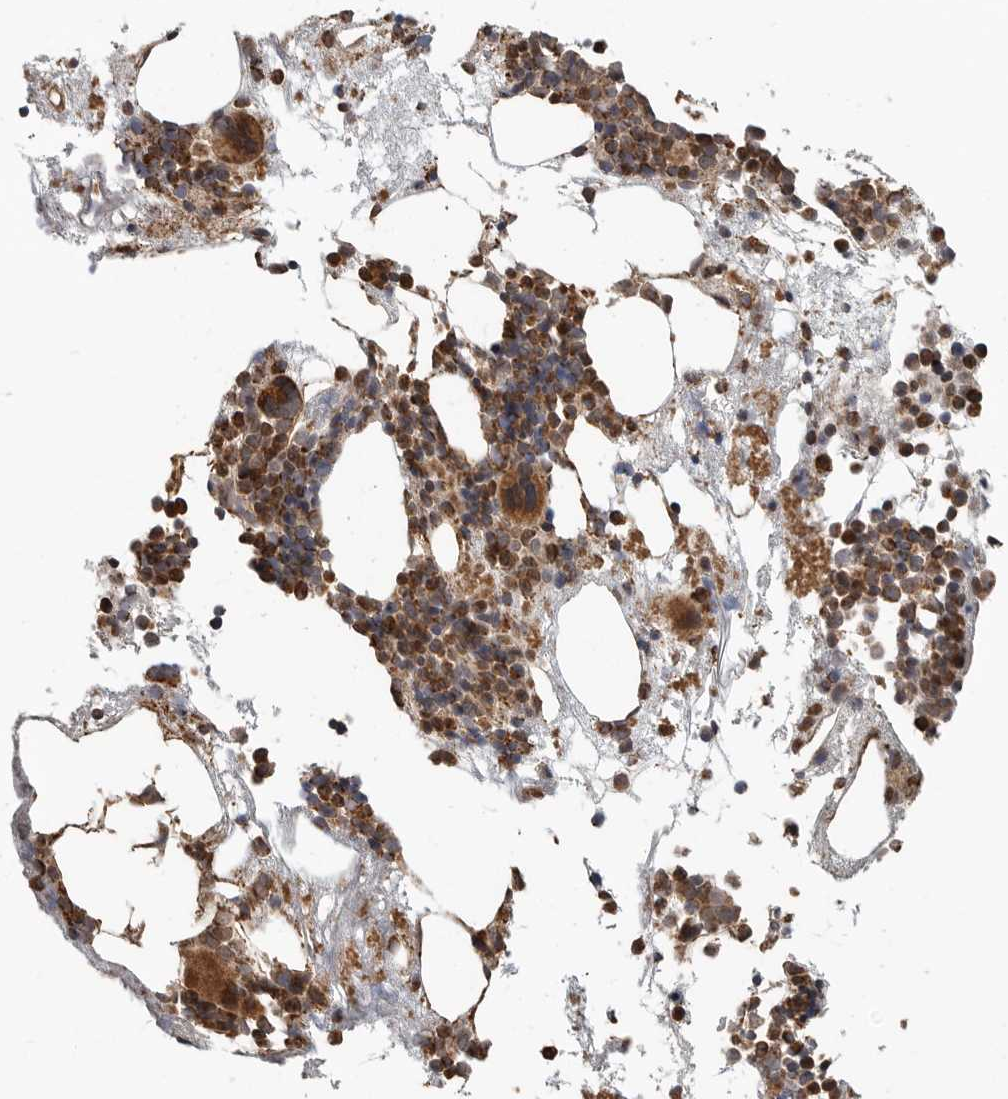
{"staining": {"intensity": "strong", "quantity": "25%-75%", "location": "cytoplasmic/membranous"}, "tissue": "bone marrow", "cell_type": "Hematopoietic cells", "image_type": "normal", "snomed": [{"axis": "morphology", "description": "Normal tissue, NOS"}, {"axis": "morphology", "description": "Inflammation, NOS"}, {"axis": "topography", "description": "Bone marrow"}], "caption": "Brown immunohistochemical staining in unremarkable human bone marrow reveals strong cytoplasmic/membranous staining in about 25%-75% of hematopoietic cells. The staining is performed using DAB (3,3'-diaminobenzidine) brown chromogen to label protein expression. The nuclei are counter-stained blue using hematoxylin.", "gene": "GCNT2", "patient": {"sex": "female", "age": 81}}